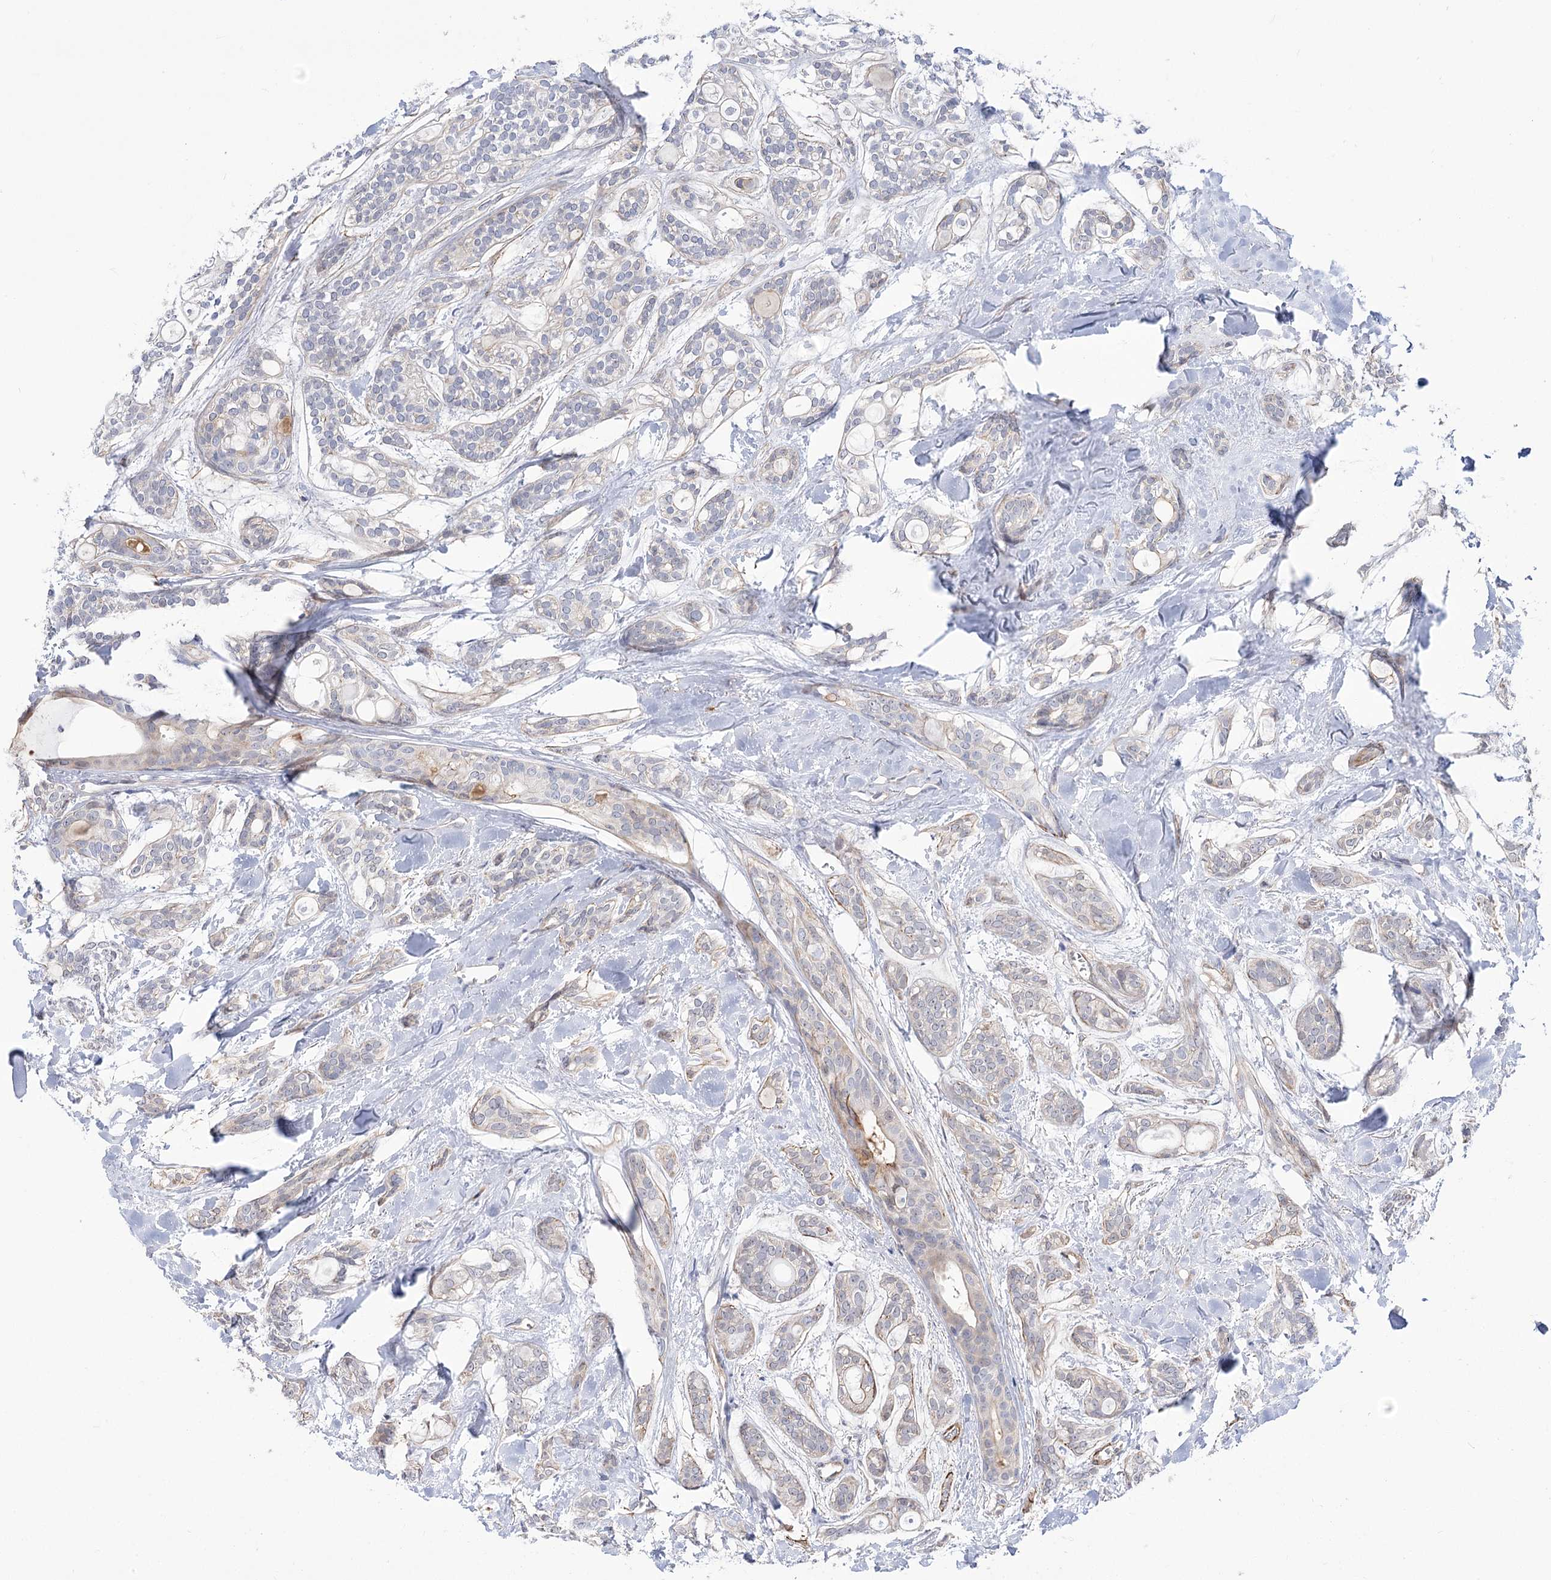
{"staining": {"intensity": "weak", "quantity": "<25%", "location": "cytoplasmic/membranous"}, "tissue": "head and neck cancer", "cell_type": "Tumor cells", "image_type": "cancer", "snomed": [{"axis": "morphology", "description": "Adenocarcinoma, NOS"}, {"axis": "topography", "description": "Head-Neck"}], "caption": "Image shows no protein expression in tumor cells of head and neck adenocarcinoma tissue.", "gene": "WASHC3", "patient": {"sex": "male", "age": 66}}